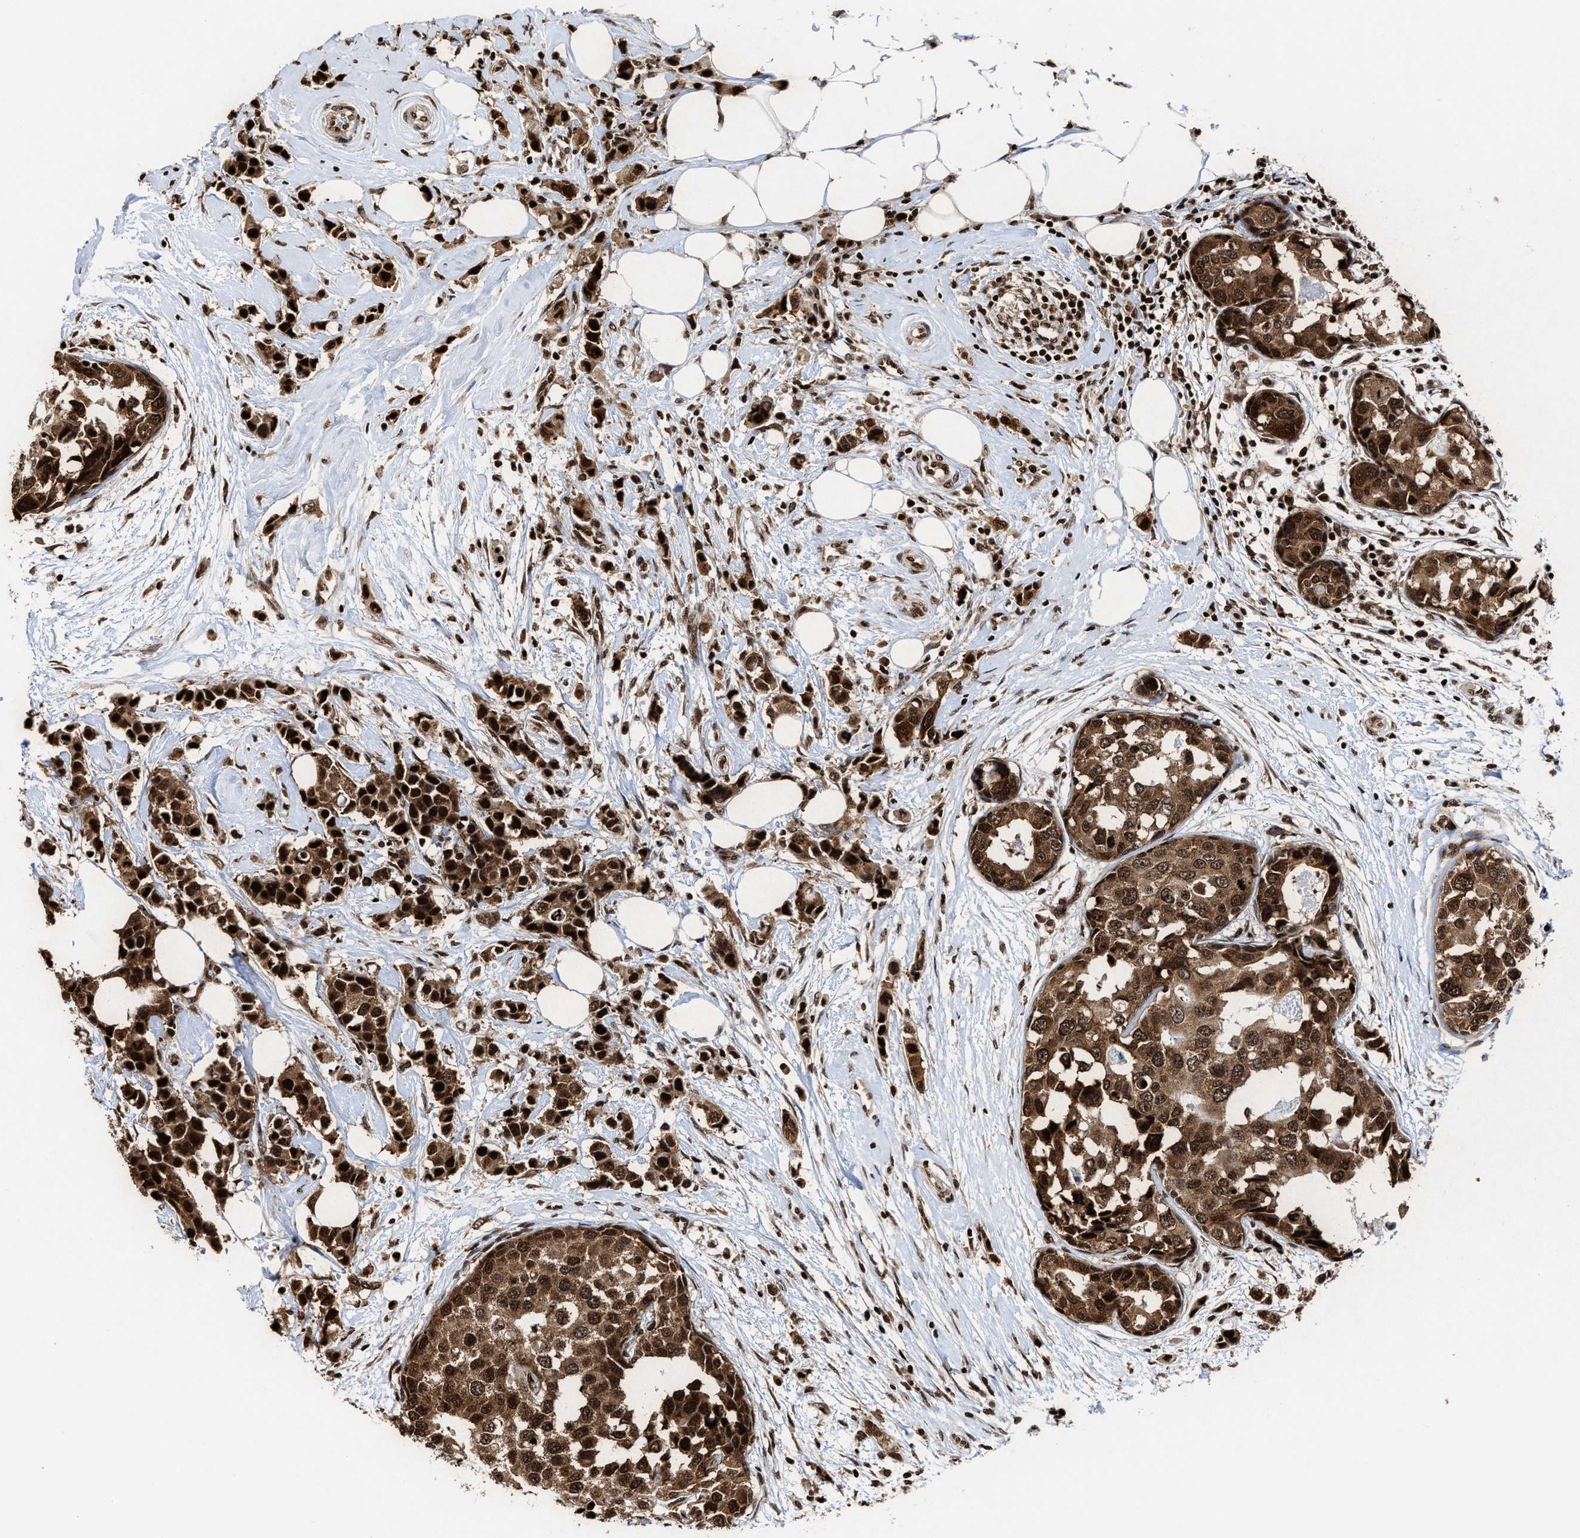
{"staining": {"intensity": "strong", "quantity": ">75%", "location": "cytoplasmic/membranous,nuclear"}, "tissue": "breast cancer", "cell_type": "Tumor cells", "image_type": "cancer", "snomed": [{"axis": "morphology", "description": "Normal tissue, NOS"}, {"axis": "morphology", "description": "Duct carcinoma"}, {"axis": "topography", "description": "Breast"}], "caption": "Immunohistochemistry (IHC) of human breast intraductal carcinoma shows high levels of strong cytoplasmic/membranous and nuclear positivity in approximately >75% of tumor cells.", "gene": "ALYREF", "patient": {"sex": "female", "age": 50}}